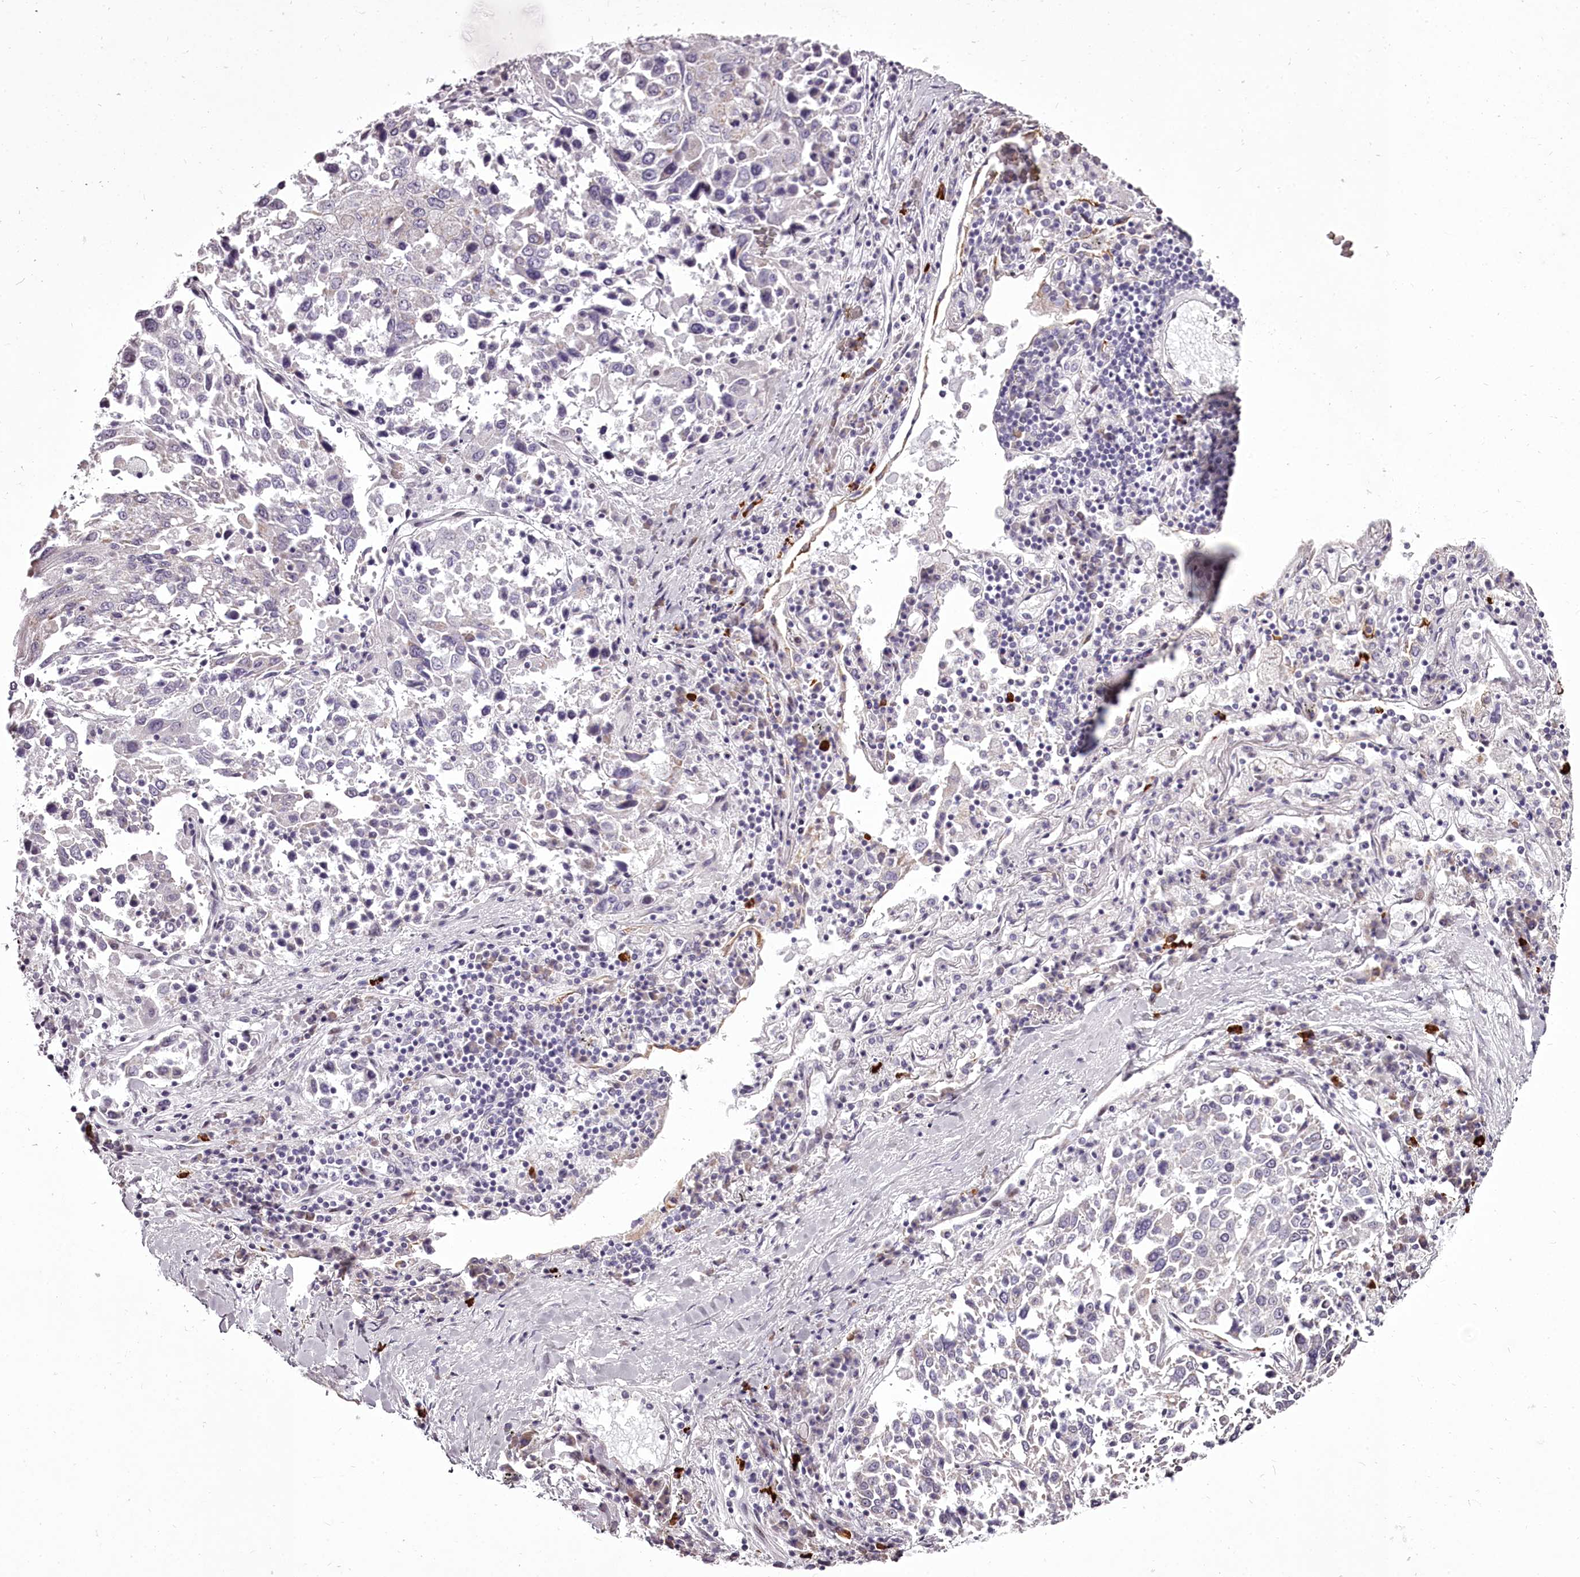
{"staining": {"intensity": "negative", "quantity": "none", "location": "none"}, "tissue": "lung cancer", "cell_type": "Tumor cells", "image_type": "cancer", "snomed": [{"axis": "morphology", "description": "Squamous cell carcinoma, NOS"}, {"axis": "topography", "description": "Lung"}], "caption": "Protein analysis of squamous cell carcinoma (lung) reveals no significant staining in tumor cells. (DAB immunohistochemistry (IHC) with hematoxylin counter stain).", "gene": "C1orf56", "patient": {"sex": "male", "age": 65}}